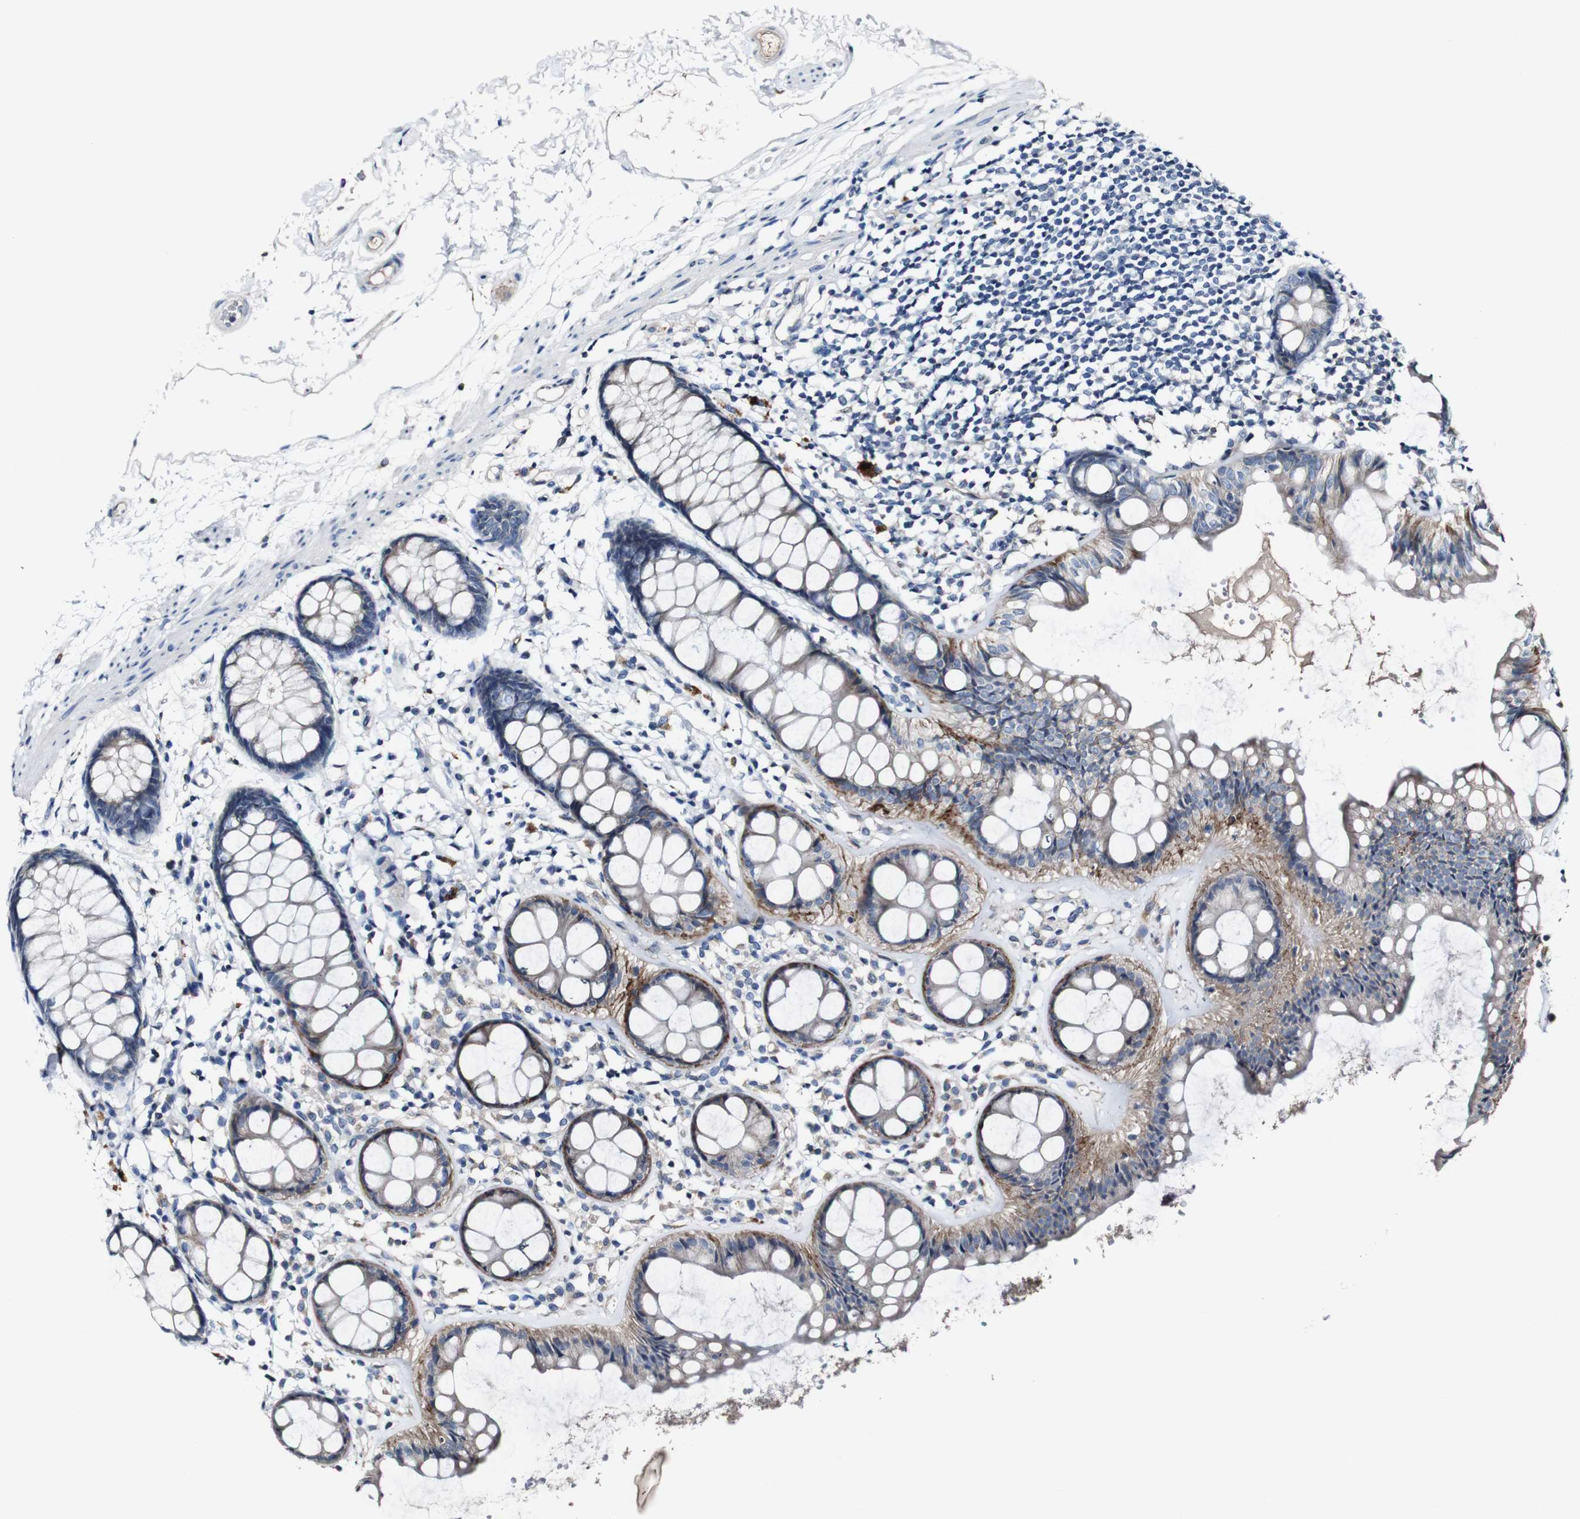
{"staining": {"intensity": "moderate", "quantity": "25%-75%", "location": "cytoplasmic/membranous"}, "tissue": "rectum", "cell_type": "Glandular cells", "image_type": "normal", "snomed": [{"axis": "morphology", "description": "Normal tissue, NOS"}, {"axis": "topography", "description": "Rectum"}], "caption": "Immunohistochemistry (IHC) micrograph of benign rectum: human rectum stained using immunohistochemistry demonstrates medium levels of moderate protein expression localized specifically in the cytoplasmic/membranous of glandular cells, appearing as a cytoplasmic/membranous brown color.", "gene": "GRAMD1A", "patient": {"sex": "female", "age": 66}}